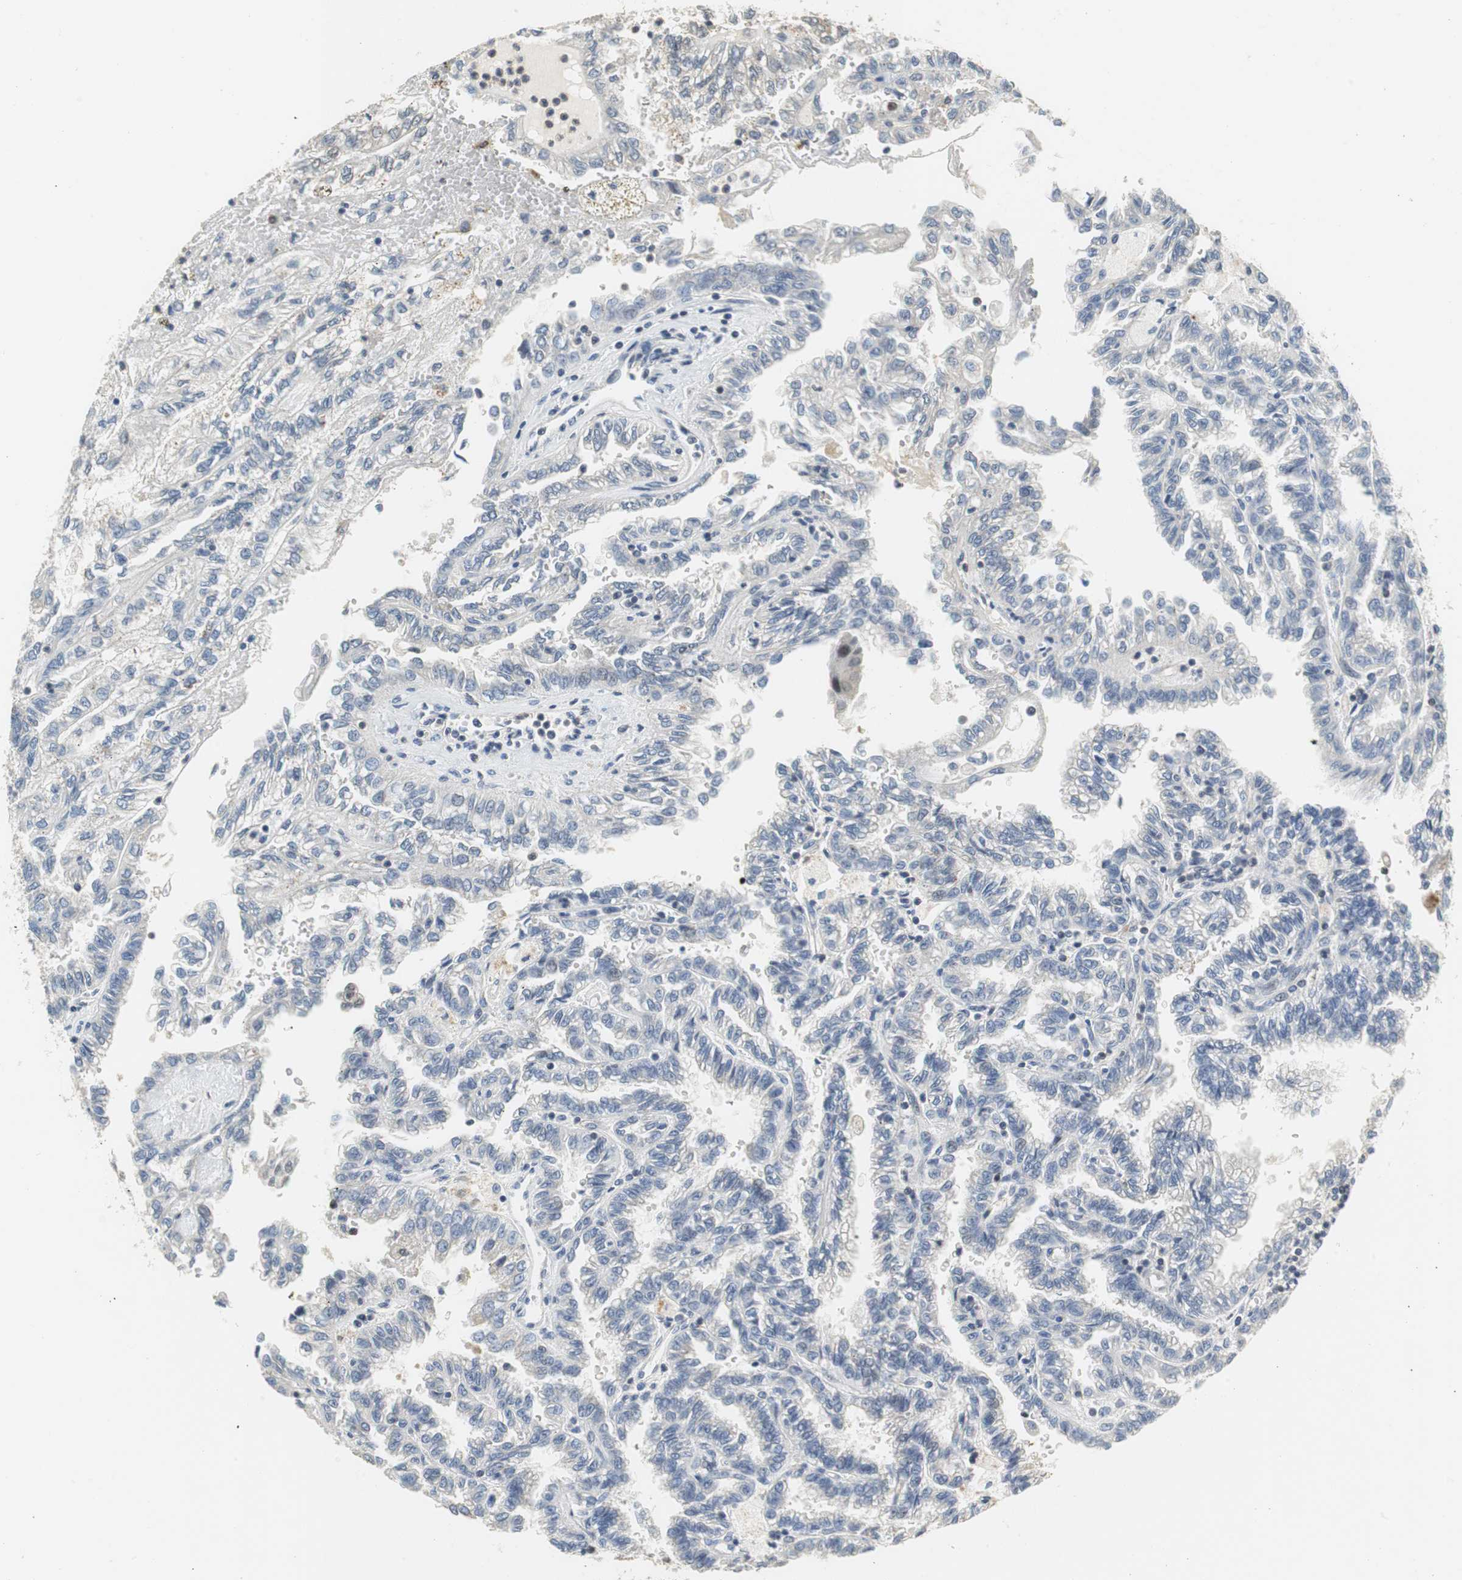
{"staining": {"intensity": "negative", "quantity": "none", "location": "none"}, "tissue": "renal cancer", "cell_type": "Tumor cells", "image_type": "cancer", "snomed": [{"axis": "morphology", "description": "Inflammation, NOS"}, {"axis": "morphology", "description": "Adenocarcinoma, NOS"}, {"axis": "topography", "description": "Kidney"}], "caption": "IHC micrograph of adenocarcinoma (renal) stained for a protein (brown), which displays no expression in tumor cells.", "gene": "GSDMD", "patient": {"sex": "male", "age": 68}}